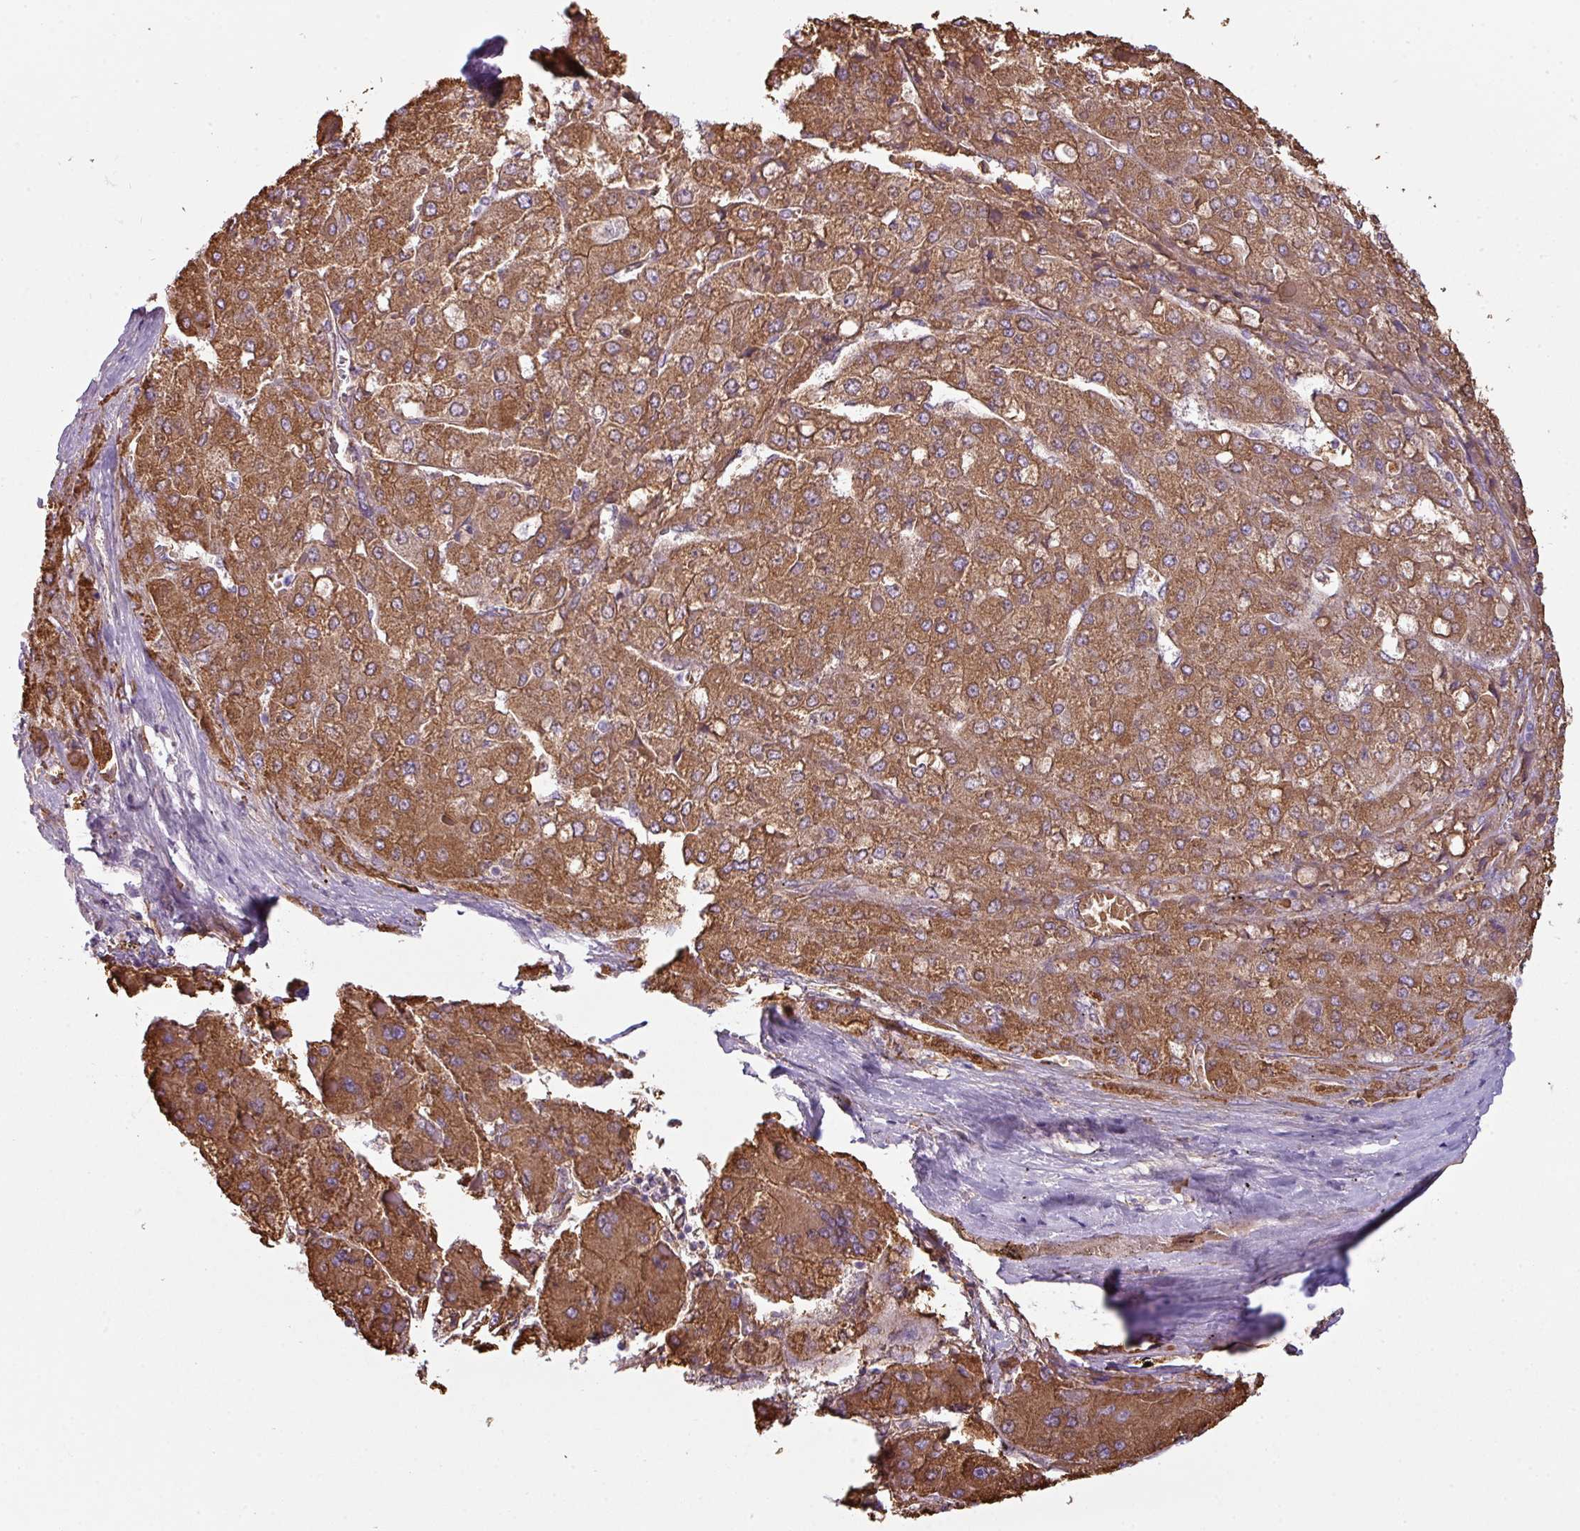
{"staining": {"intensity": "strong", "quantity": ">75%", "location": "cytoplasmic/membranous"}, "tissue": "liver cancer", "cell_type": "Tumor cells", "image_type": "cancer", "snomed": [{"axis": "morphology", "description": "Carcinoma, Hepatocellular, NOS"}, {"axis": "topography", "description": "Liver"}], "caption": "Brown immunohistochemical staining in liver hepatocellular carcinoma reveals strong cytoplasmic/membranous staining in about >75% of tumor cells. The staining was performed using DAB, with brown indicating positive protein expression. Nuclei are stained blue with hematoxylin.", "gene": "BUD23", "patient": {"sex": "female", "age": 73}}